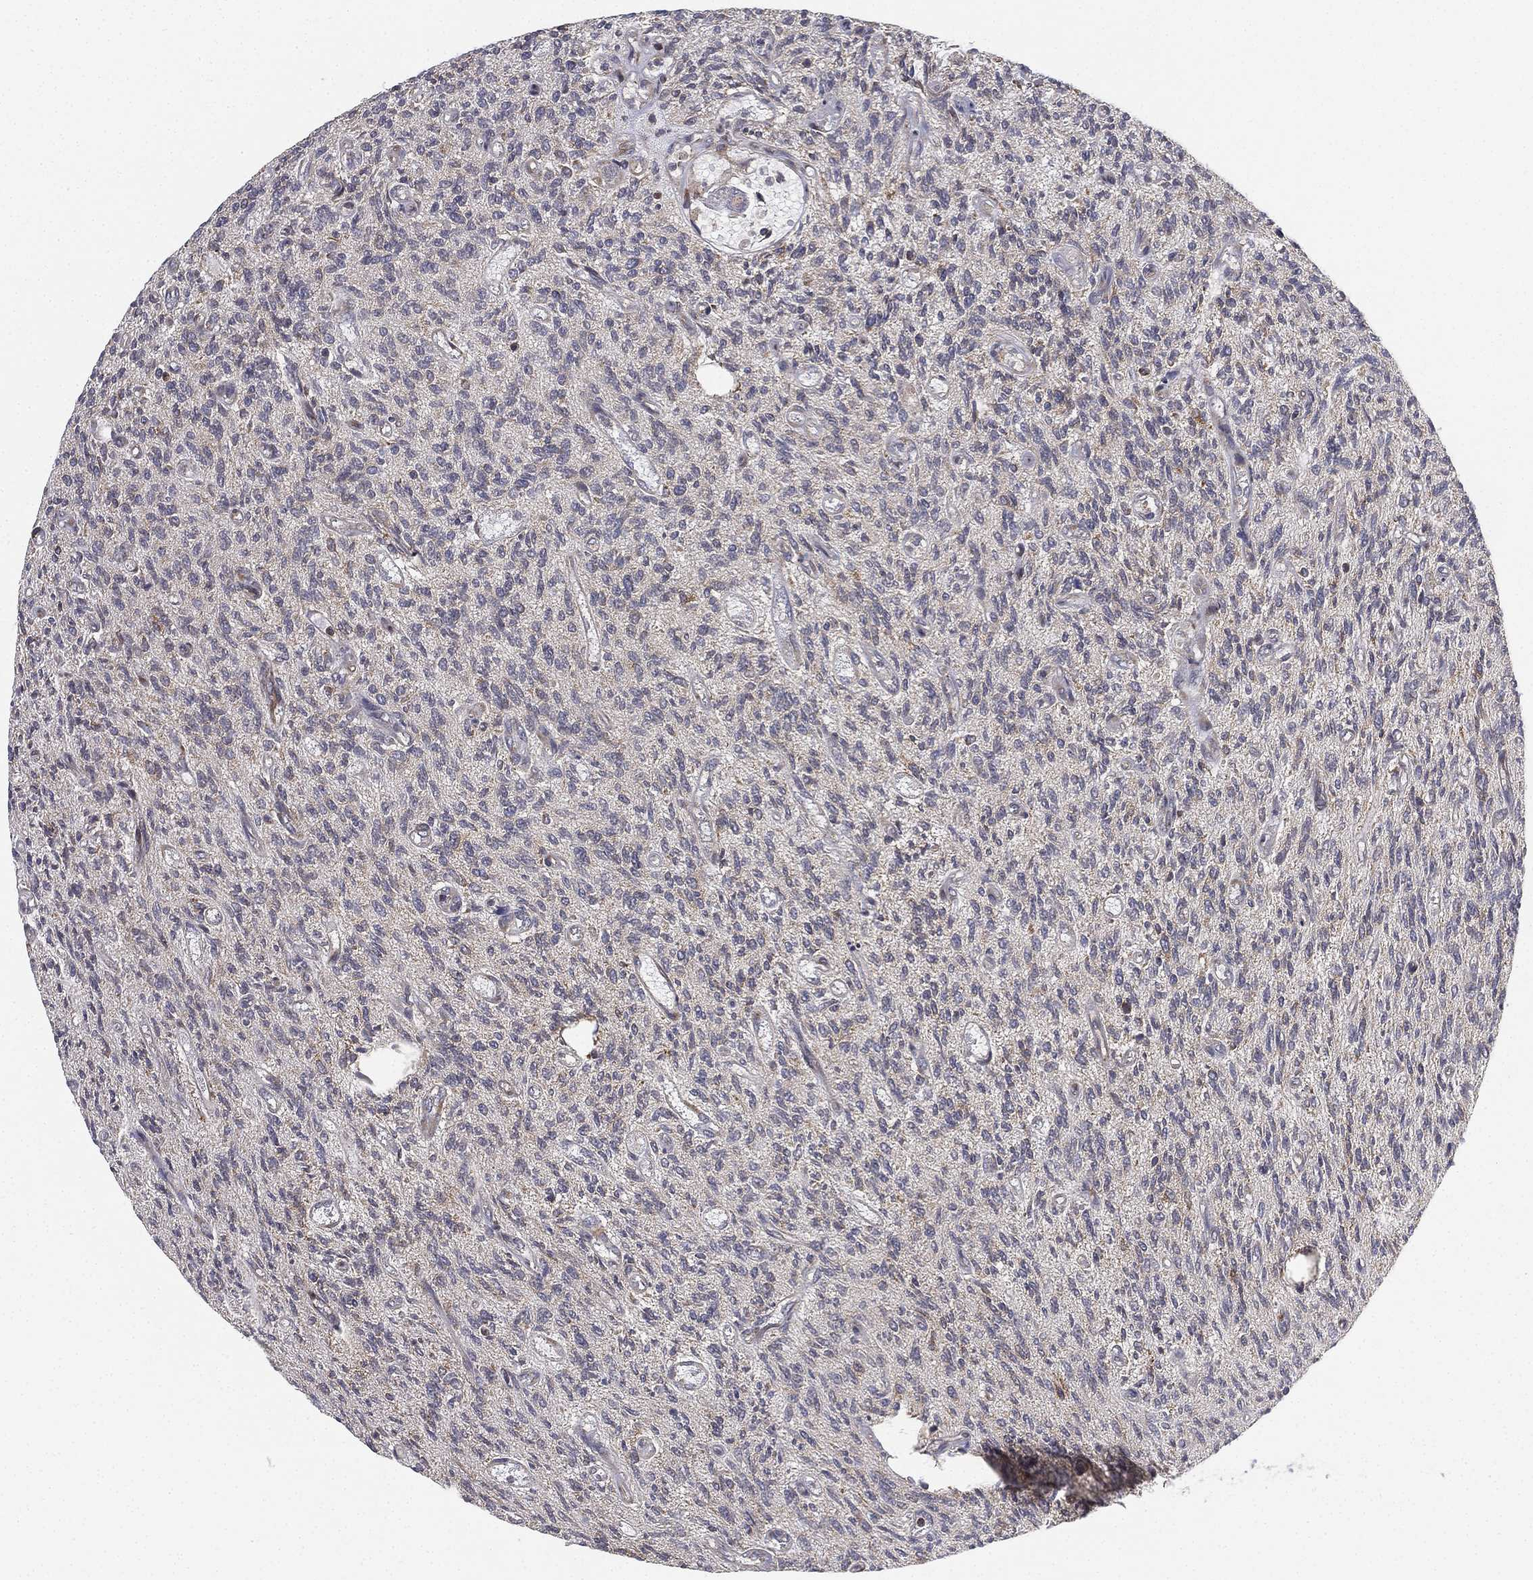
{"staining": {"intensity": "moderate", "quantity": "<25%", "location": "cytoplasmic/membranous"}, "tissue": "glioma", "cell_type": "Tumor cells", "image_type": "cancer", "snomed": [{"axis": "morphology", "description": "Glioma, malignant, High grade"}, {"axis": "topography", "description": "Brain"}], "caption": "Immunohistochemical staining of human malignant glioma (high-grade) shows low levels of moderate cytoplasmic/membranous protein staining in about <25% of tumor cells.", "gene": "CYB5B", "patient": {"sex": "male", "age": 64}}